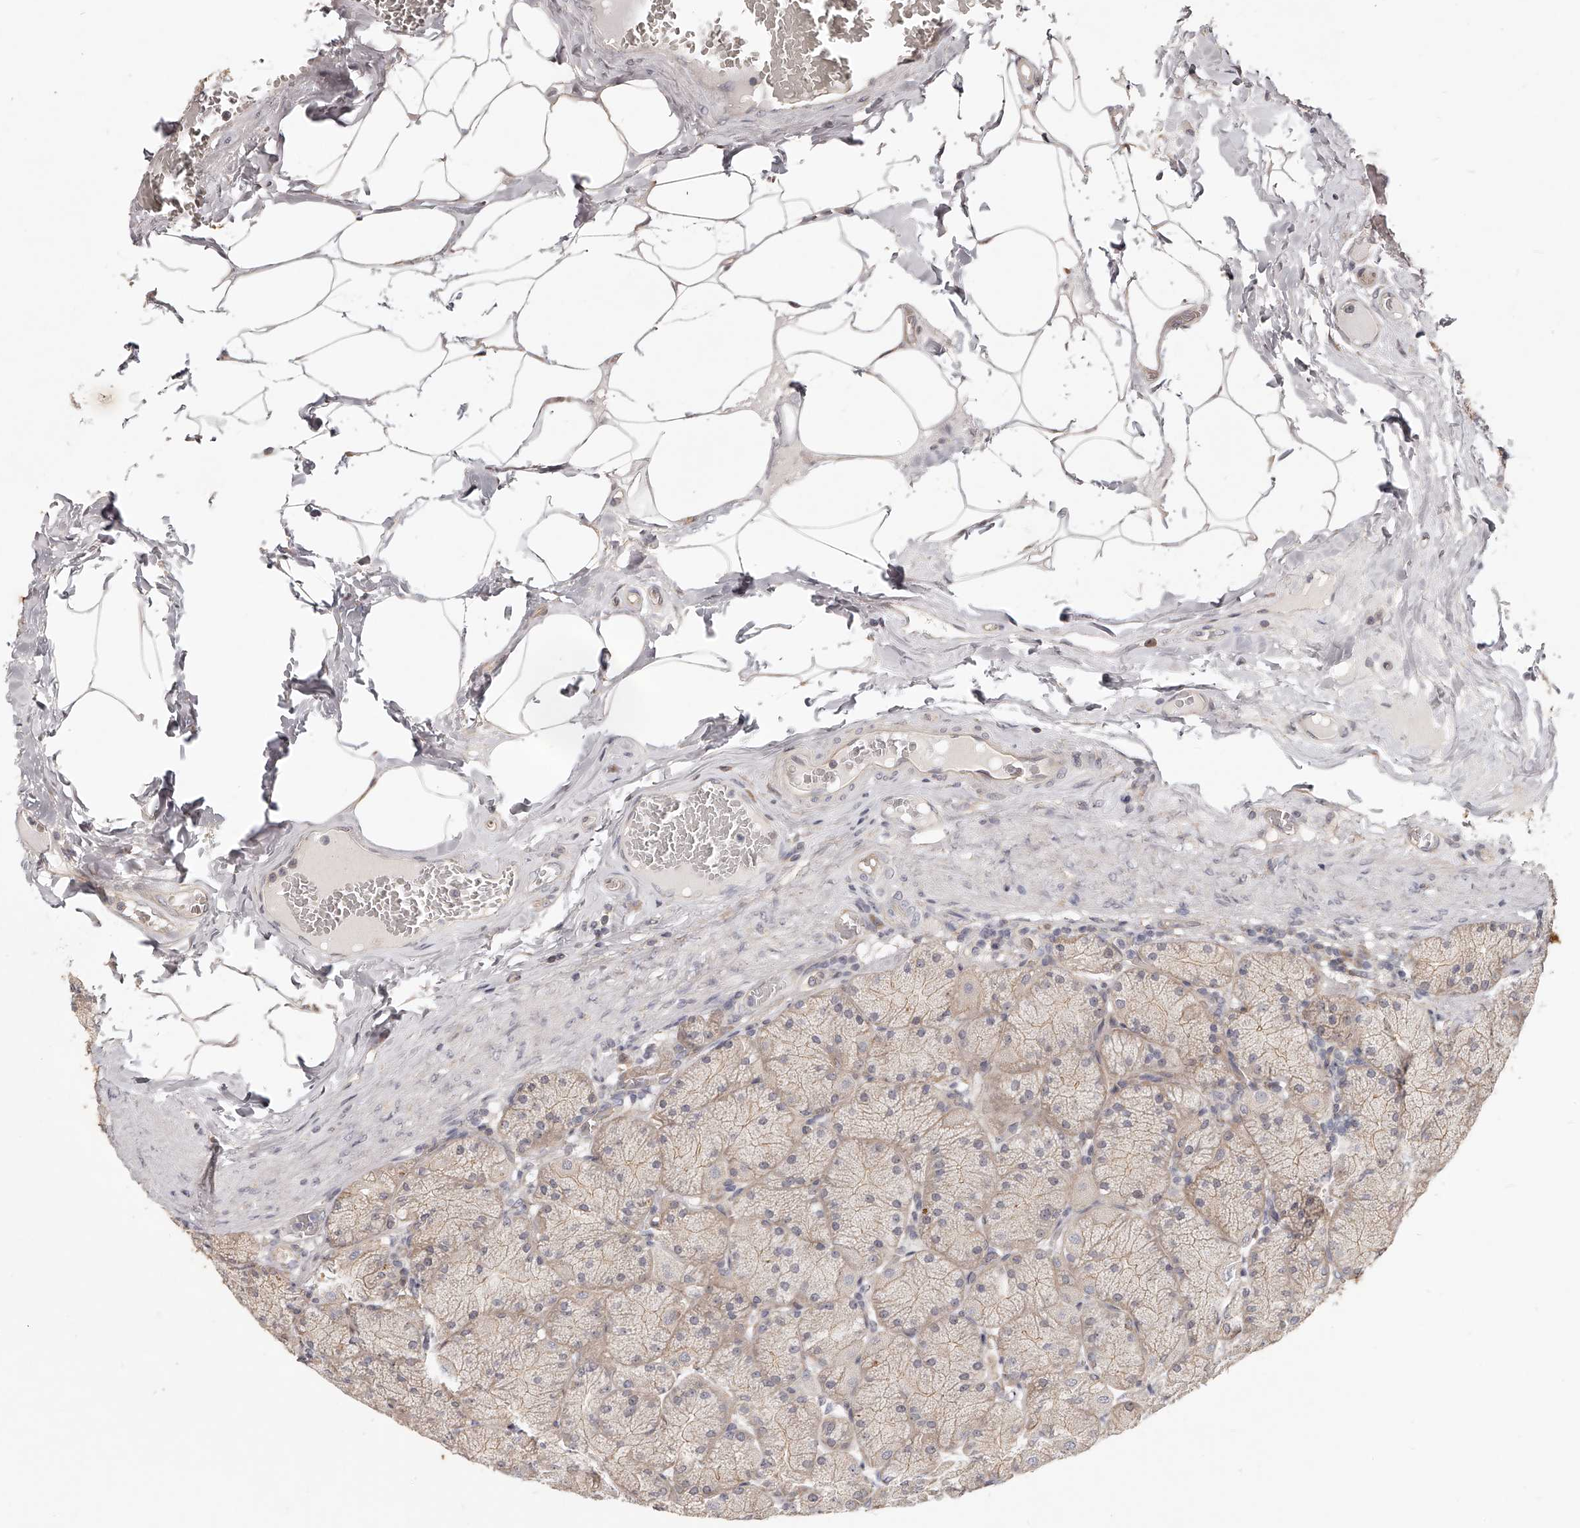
{"staining": {"intensity": "moderate", "quantity": ">75%", "location": "cytoplasmic/membranous"}, "tissue": "stomach", "cell_type": "Glandular cells", "image_type": "normal", "snomed": [{"axis": "morphology", "description": "Normal tissue, NOS"}, {"axis": "topography", "description": "Stomach, upper"}], "caption": "Stomach stained for a protein demonstrates moderate cytoplasmic/membranous positivity in glandular cells. The protein is stained brown, and the nuclei are stained in blue (DAB (3,3'-diaminobenzidine) IHC with brightfield microscopy, high magnification).", "gene": "ZNF582", "patient": {"sex": "female", "age": 56}}